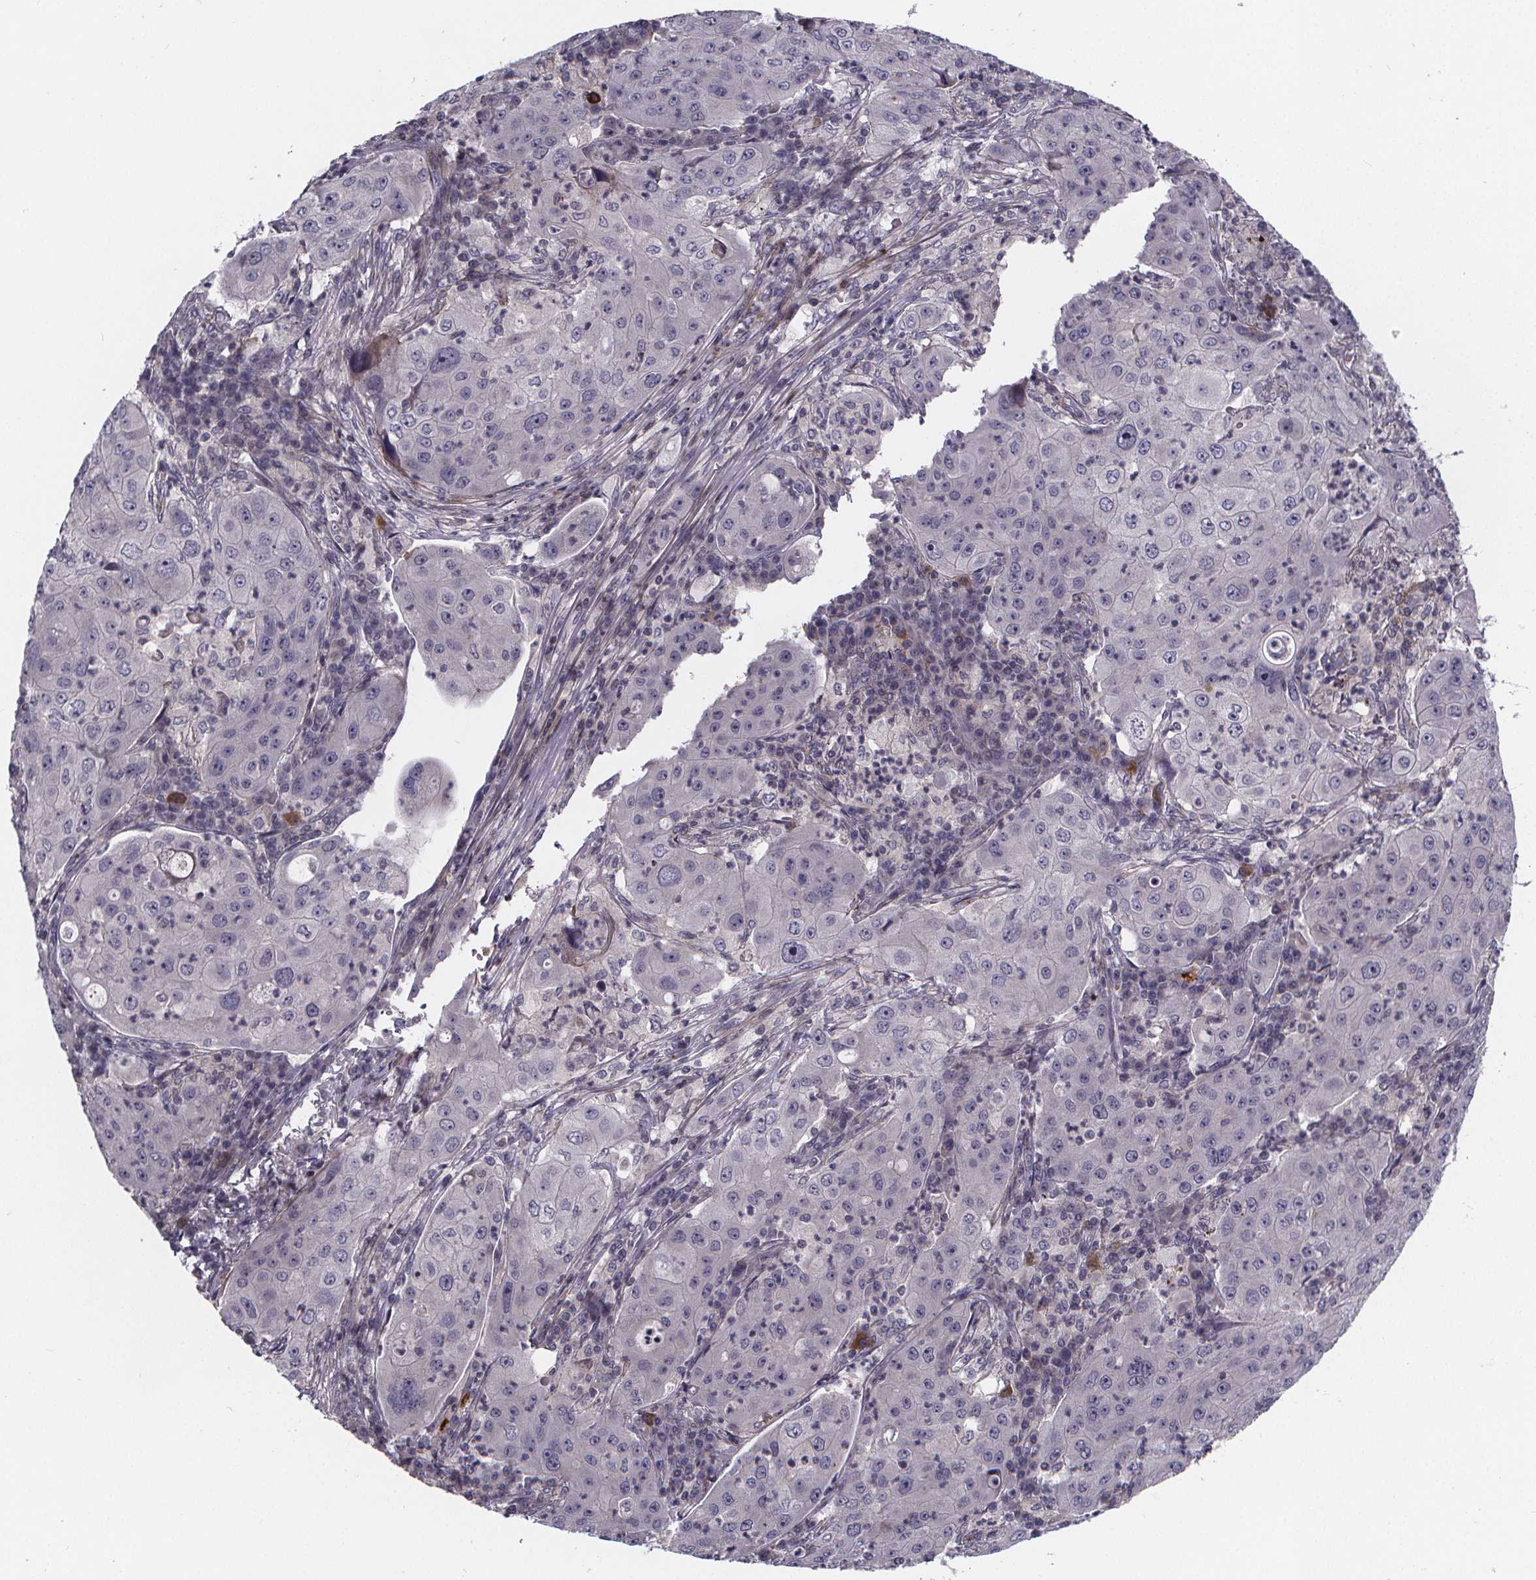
{"staining": {"intensity": "negative", "quantity": "none", "location": "none"}, "tissue": "lung cancer", "cell_type": "Tumor cells", "image_type": "cancer", "snomed": [{"axis": "morphology", "description": "Squamous cell carcinoma, NOS"}, {"axis": "topography", "description": "Lung"}], "caption": "High magnification brightfield microscopy of lung cancer (squamous cell carcinoma) stained with DAB (3,3'-diaminobenzidine) (brown) and counterstained with hematoxylin (blue): tumor cells show no significant expression.", "gene": "FBXW2", "patient": {"sex": "female", "age": 59}}